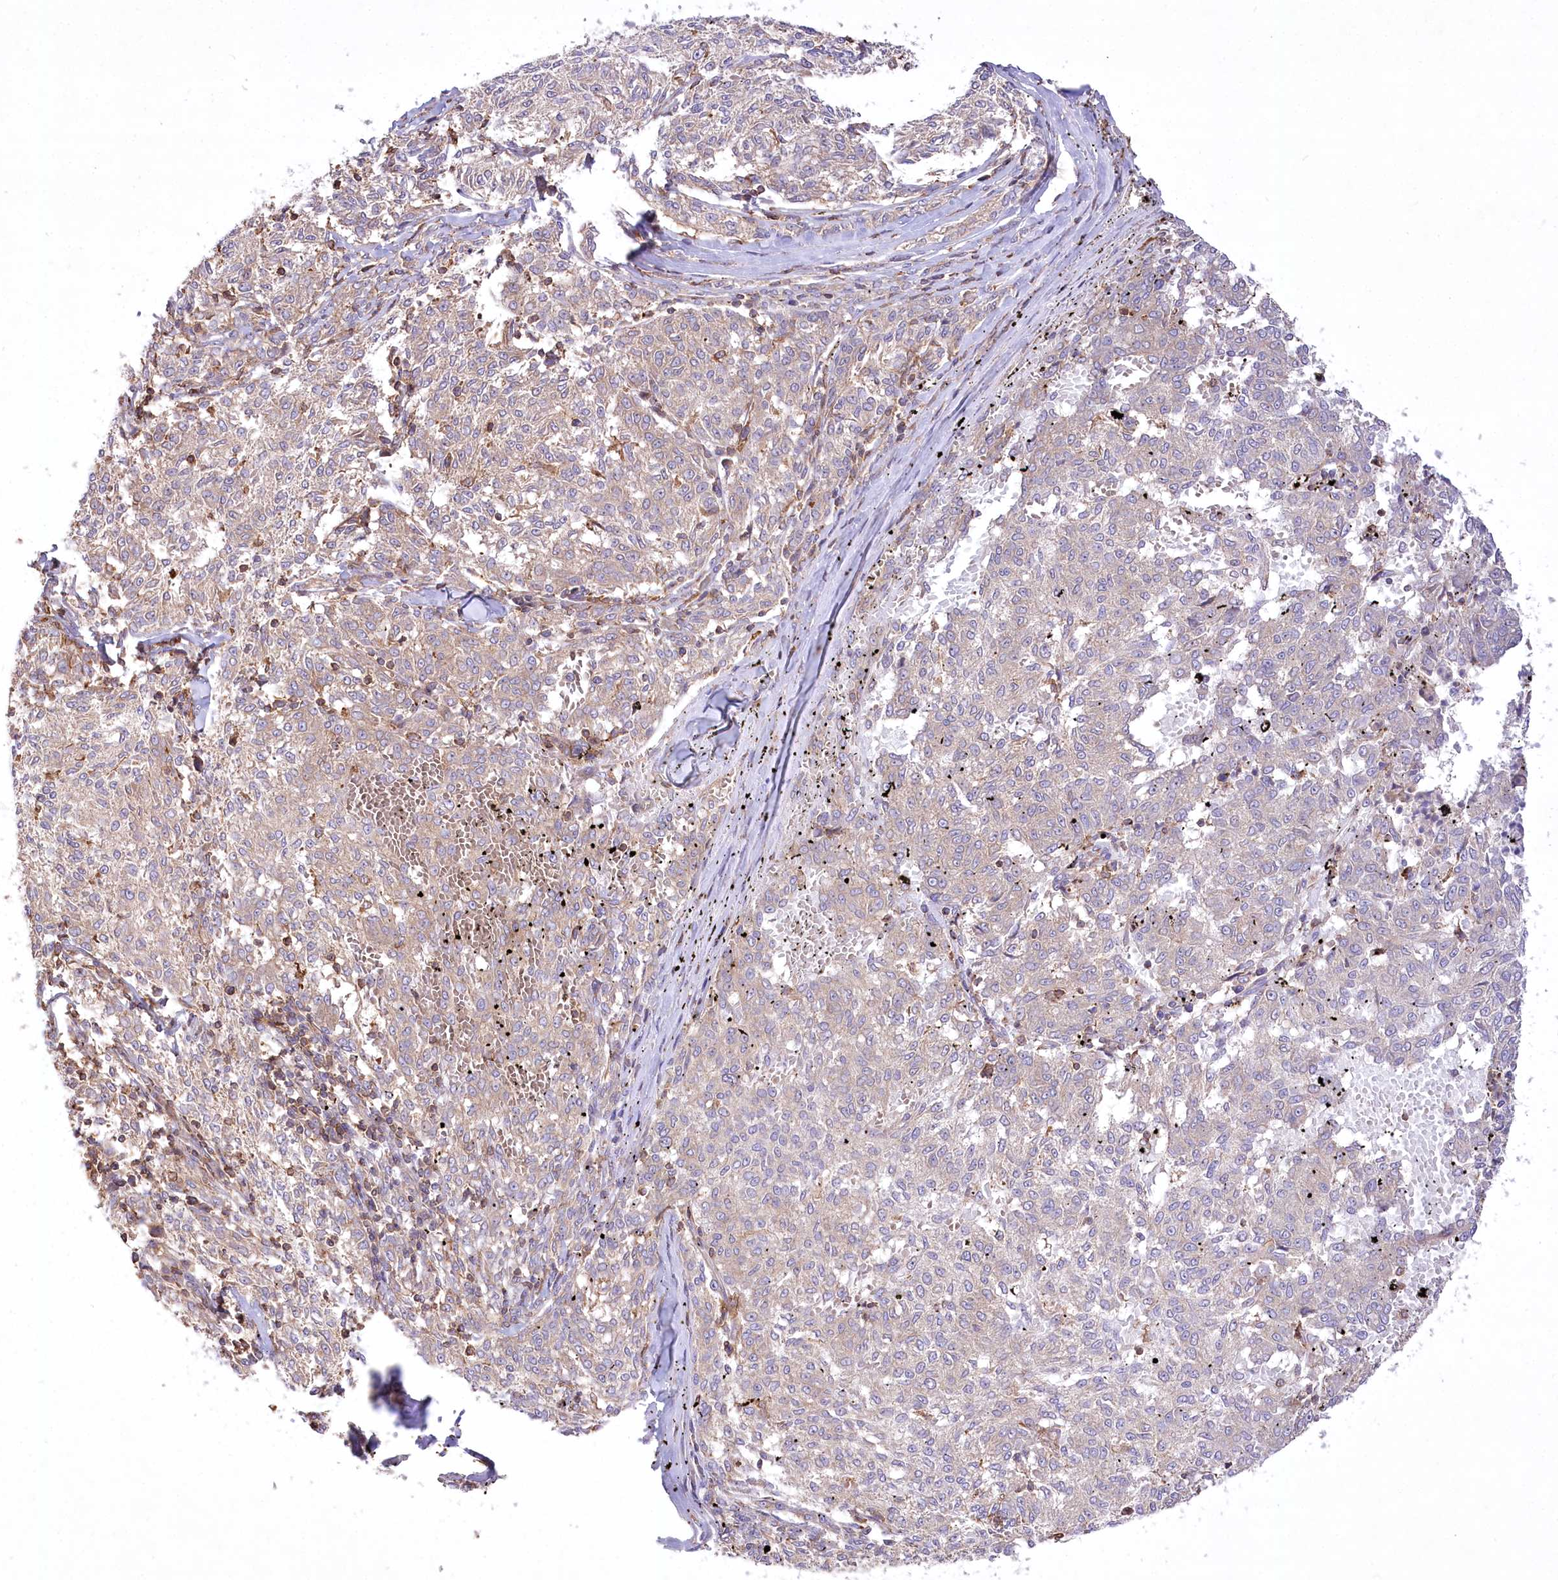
{"staining": {"intensity": "negative", "quantity": "none", "location": "none"}, "tissue": "melanoma", "cell_type": "Tumor cells", "image_type": "cancer", "snomed": [{"axis": "morphology", "description": "Malignant melanoma, NOS"}, {"axis": "topography", "description": "Skin"}], "caption": "Tumor cells show no significant protein positivity in malignant melanoma. (DAB IHC visualized using brightfield microscopy, high magnification).", "gene": "UMPS", "patient": {"sex": "female", "age": 72}}